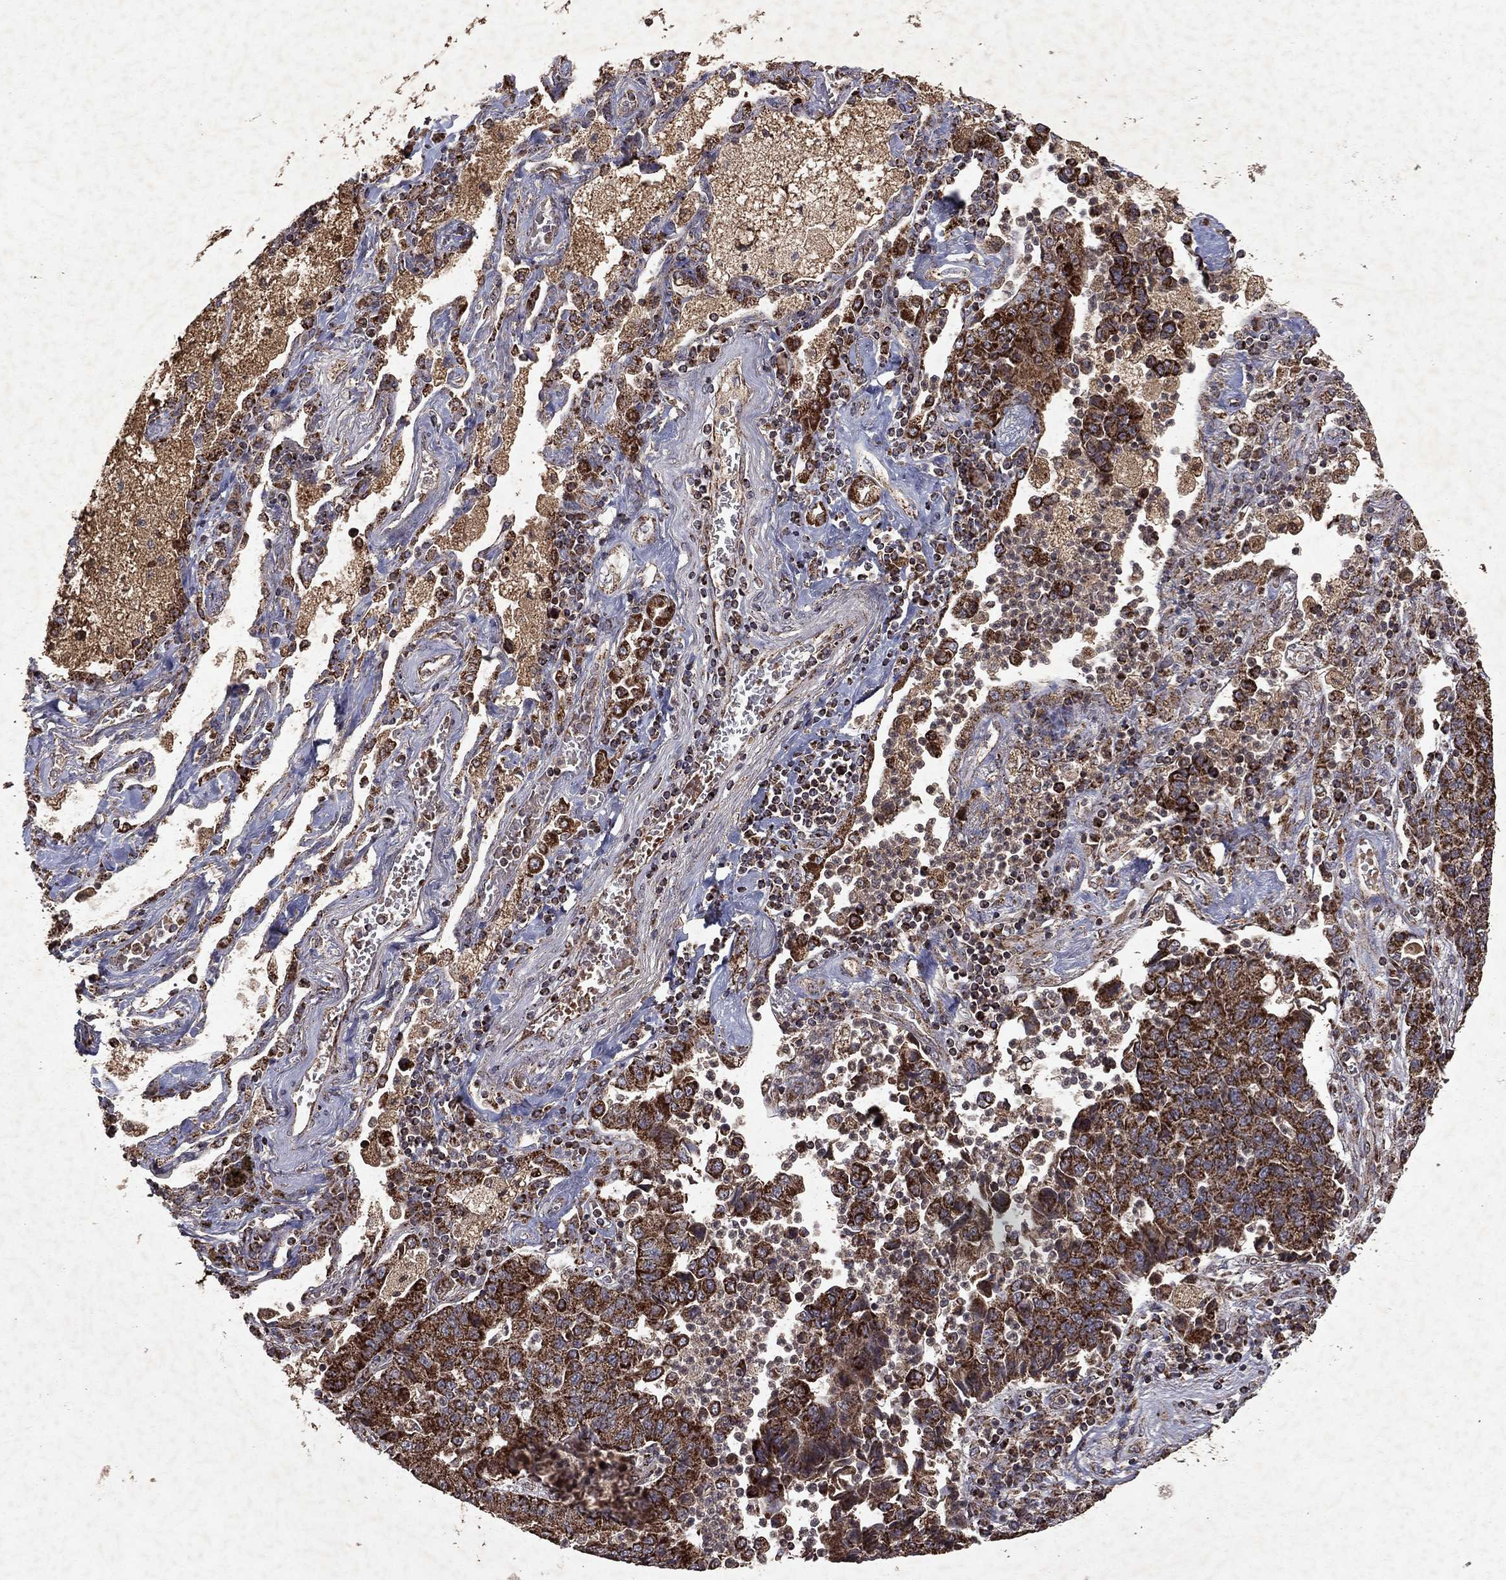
{"staining": {"intensity": "strong", "quantity": ">75%", "location": "cytoplasmic/membranous"}, "tissue": "lung cancer", "cell_type": "Tumor cells", "image_type": "cancer", "snomed": [{"axis": "morphology", "description": "Adenocarcinoma, NOS"}, {"axis": "topography", "description": "Lung"}], "caption": "A photomicrograph of lung cancer (adenocarcinoma) stained for a protein displays strong cytoplasmic/membranous brown staining in tumor cells. The staining was performed using DAB to visualize the protein expression in brown, while the nuclei were stained in blue with hematoxylin (Magnification: 20x).", "gene": "PYROXD2", "patient": {"sex": "female", "age": 57}}